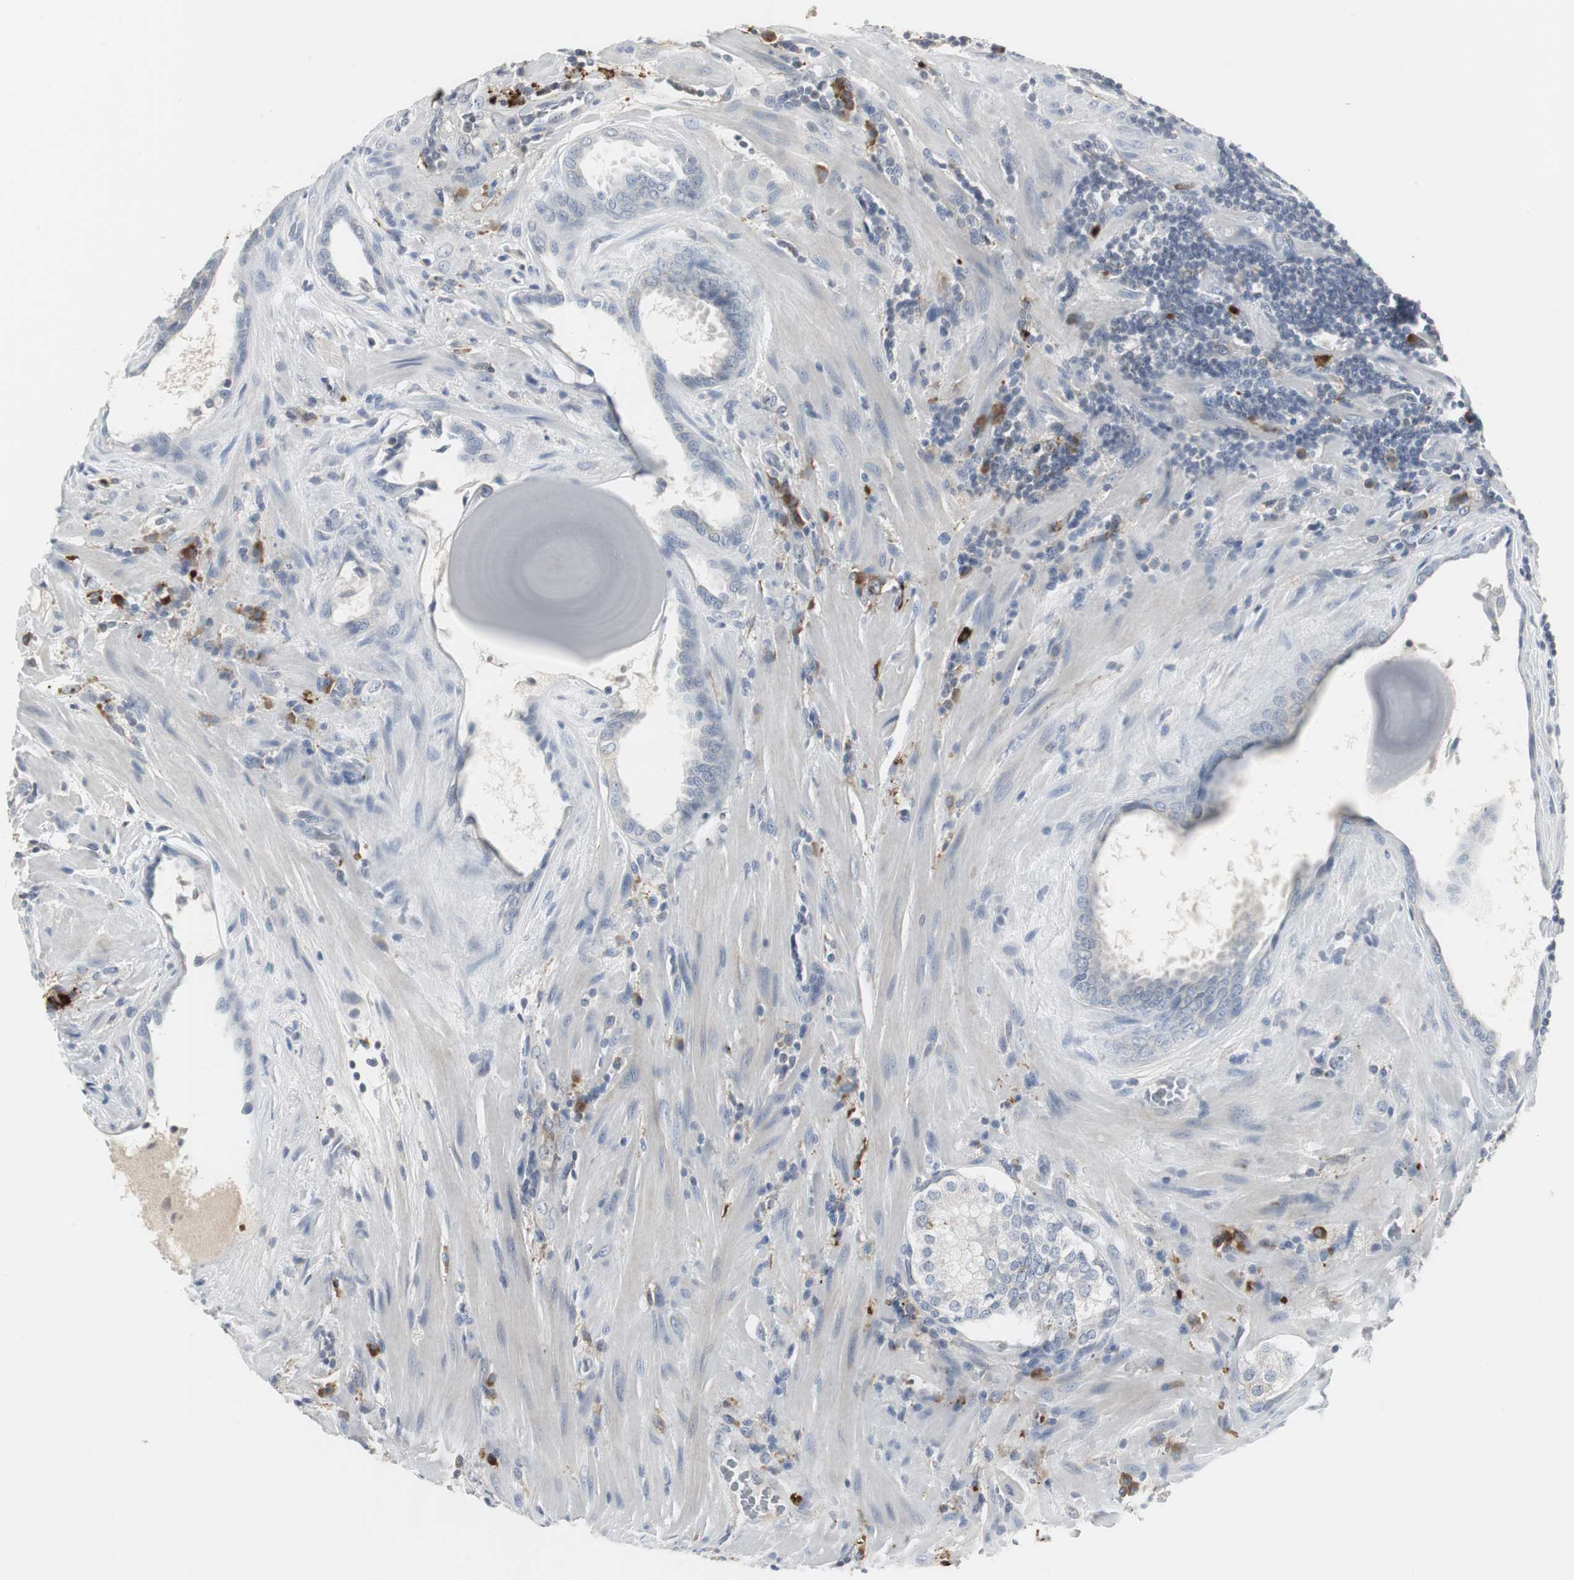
{"staining": {"intensity": "negative", "quantity": "none", "location": "none"}, "tissue": "prostate cancer", "cell_type": "Tumor cells", "image_type": "cancer", "snomed": [{"axis": "morphology", "description": "Adenocarcinoma, High grade"}, {"axis": "topography", "description": "Prostate"}], "caption": "High magnification brightfield microscopy of prostate cancer (high-grade adenocarcinoma) stained with DAB (brown) and counterstained with hematoxylin (blue): tumor cells show no significant staining. (DAB (3,3'-diaminobenzidine) IHC with hematoxylin counter stain).", "gene": "PI15", "patient": {"sex": "male", "age": 68}}